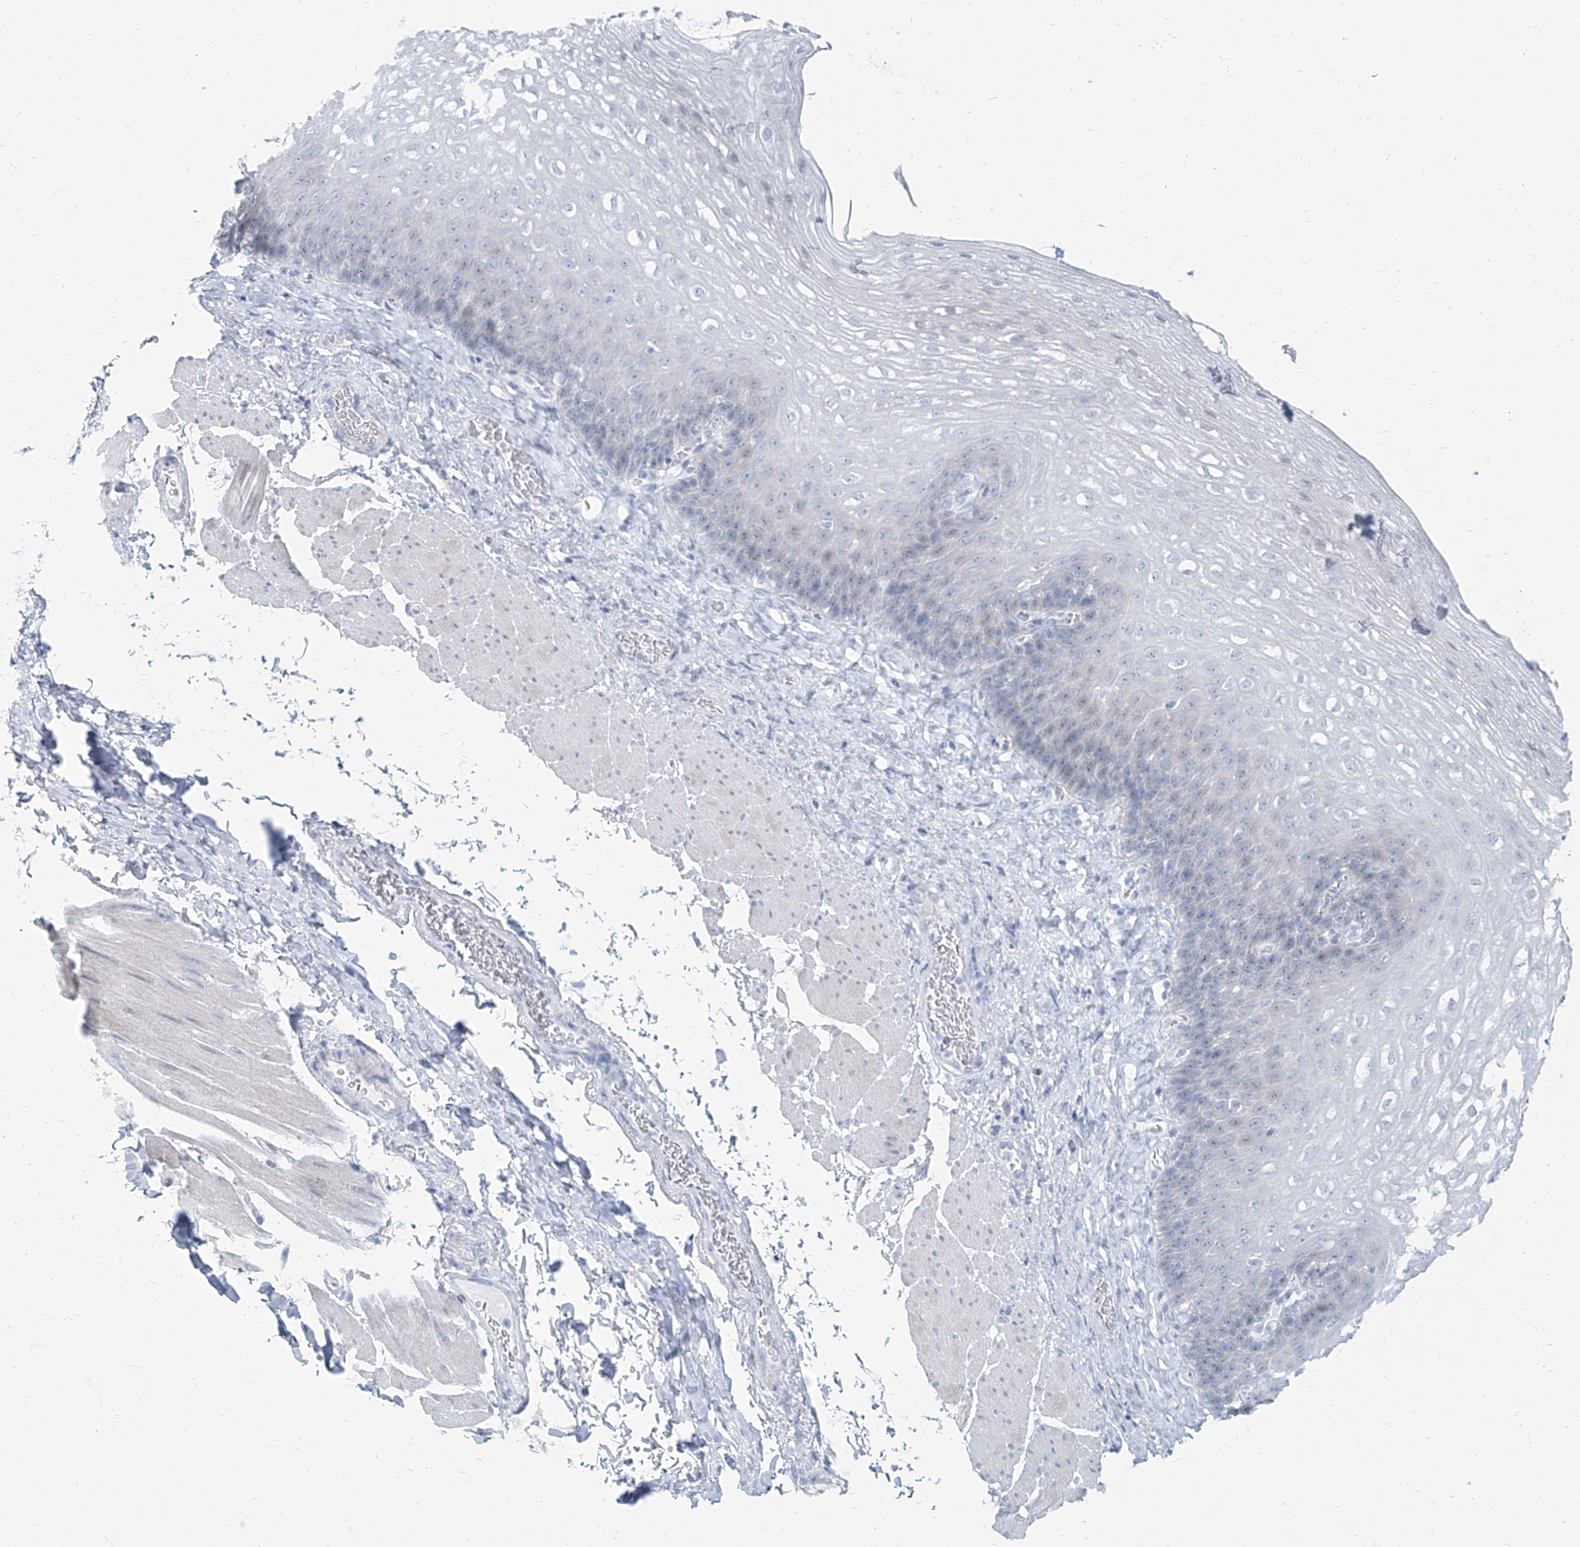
{"staining": {"intensity": "negative", "quantity": "none", "location": "none"}, "tissue": "esophagus", "cell_type": "Squamous epithelial cells", "image_type": "normal", "snomed": [{"axis": "morphology", "description": "Normal tissue, NOS"}, {"axis": "topography", "description": "Esophagus"}], "caption": "DAB immunohistochemical staining of normal esophagus reveals no significant expression in squamous epithelial cells.", "gene": "TXLNB", "patient": {"sex": "female", "age": 66}}